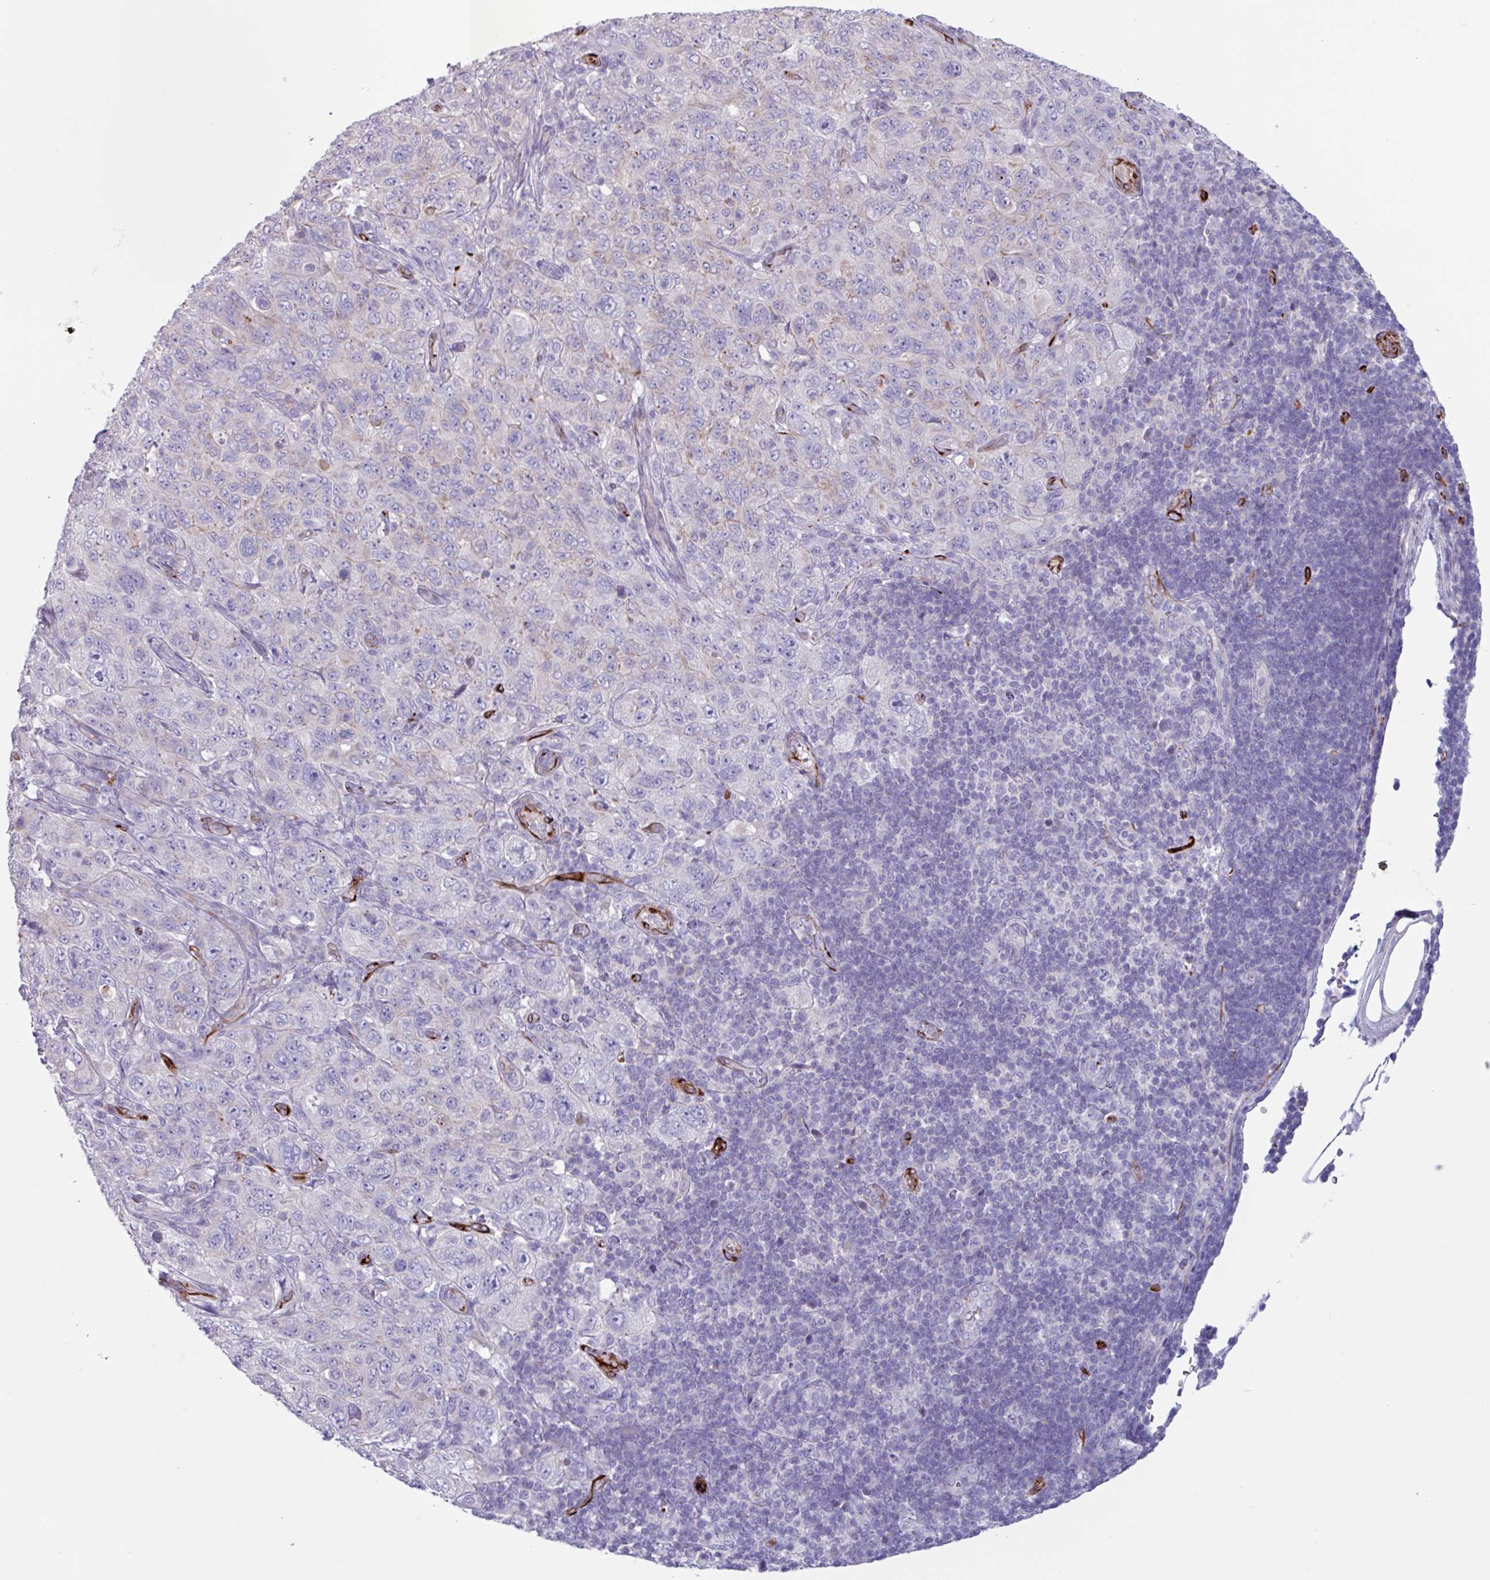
{"staining": {"intensity": "negative", "quantity": "none", "location": "none"}, "tissue": "pancreatic cancer", "cell_type": "Tumor cells", "image_type": "cancer", "snomed": [{"axis": "morphology", "description": "Adenocarcinoma, NOS"}, {"axis": "topography", "description": "Pancreas"}], "caption": "Immunohistochemistry (IHC) image of pancreatic cancer stained for a protein (brown), which demonstrates no positivity in tumor cells. Brightfield microscopy of immunohistochemistry (IHC) stained with DAB (3,3'-diaminobenzidine) (brown) and hematoxylin (blue), captured at high magnification.", "gene": "BTD", "patient": {"sex": "male", "age": 68}}